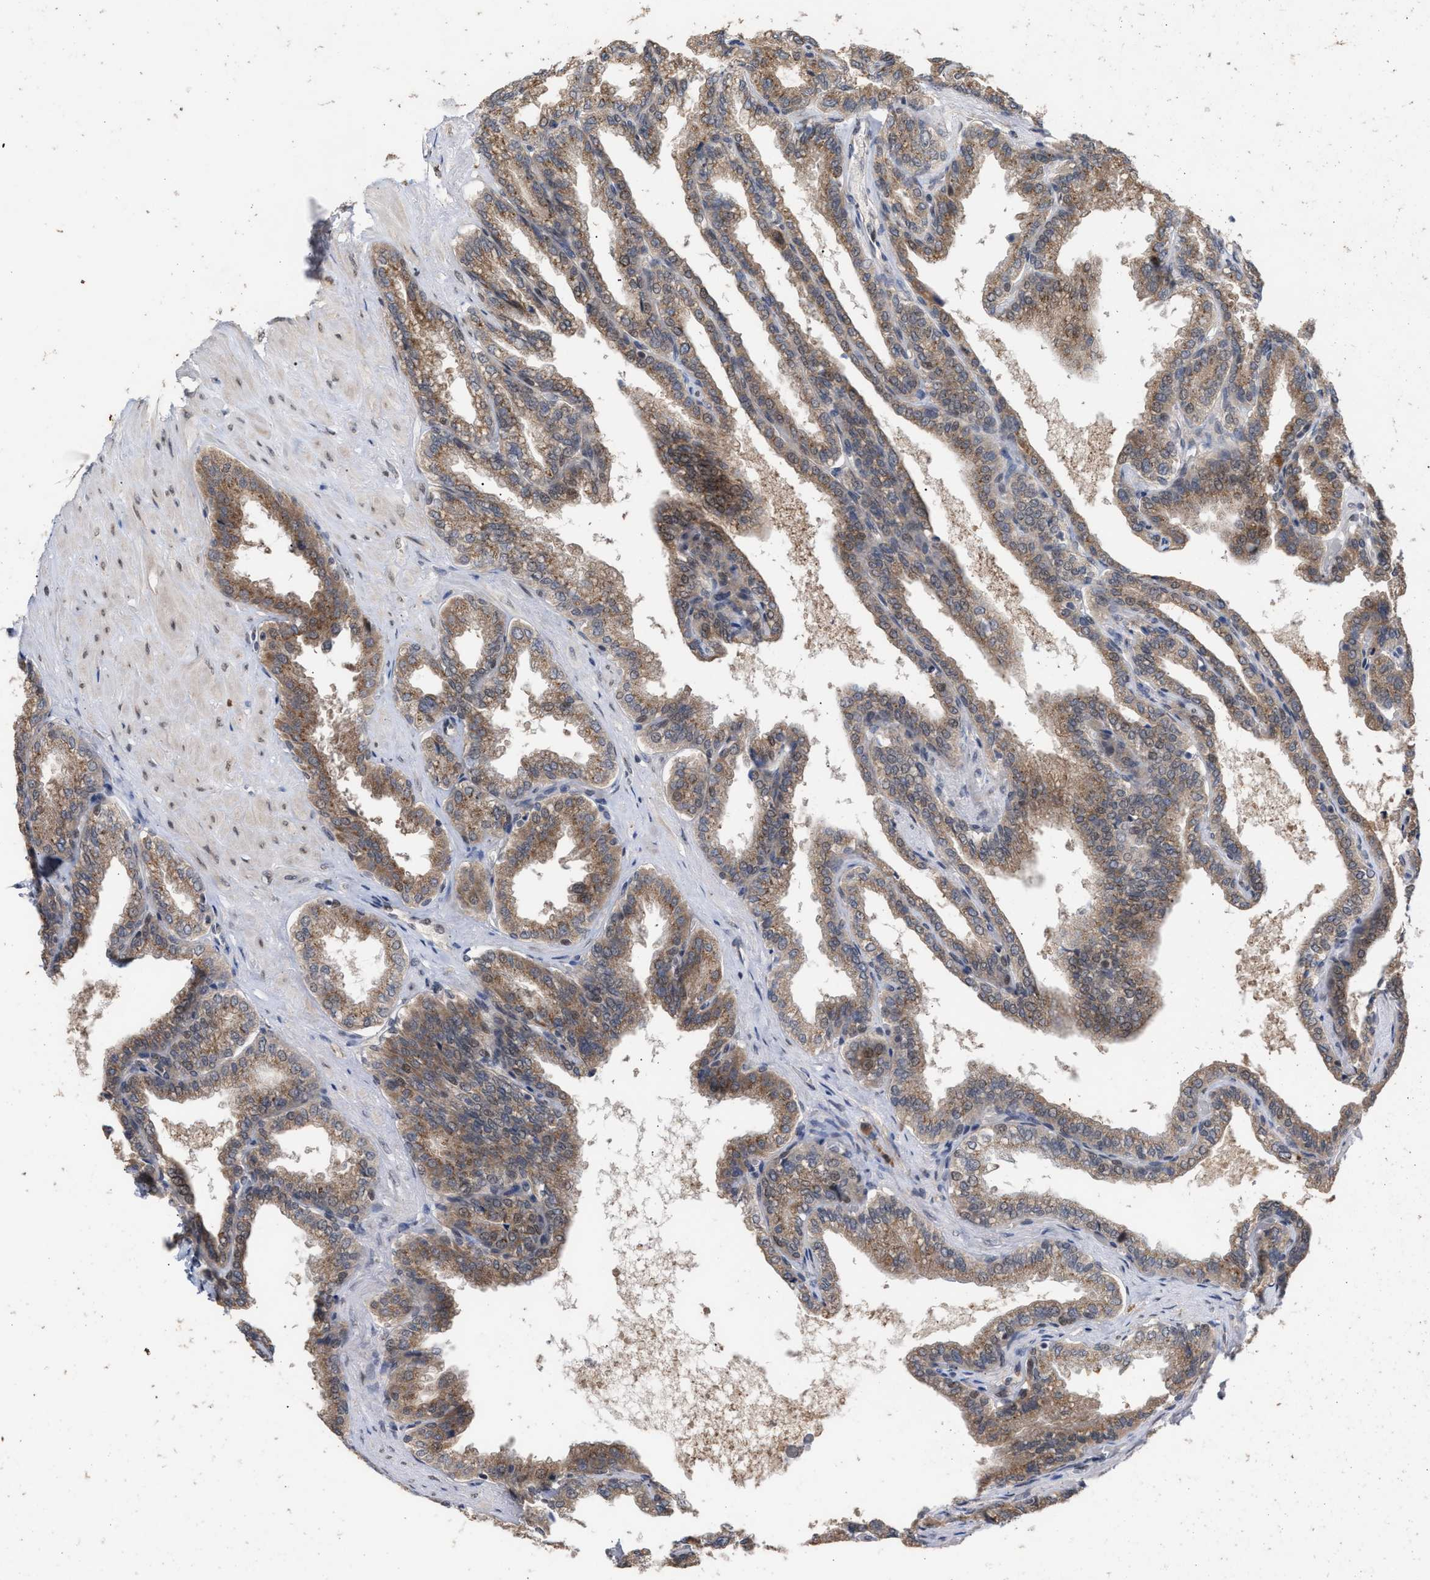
{"staining": {"intensity": "moderate", "quantity": ">75%", "location": "cytoplasmic/membranous"}, "tissue": "seminal vesicle", "cell_type": "Glandular cells", "image_type": "normal", "snomed": [{"axis": "morphology", "description": "Normal tissue, NOS"}, {"axis": "topography", "description": "Seminal veicle"}], "caption": "Seminal vesicle stained with DAB immunohistochemistry (IHC) demonstrates medium levels of moderate cytoplasmic/membranous expression in about >75% of glandular cells. (DAB (3,3'-diaminobenzidine) = brown stain, brightfield microscopy at high magnification).", "gene": "MKNK2", "patient": {"sex": "male", "age": 46}}